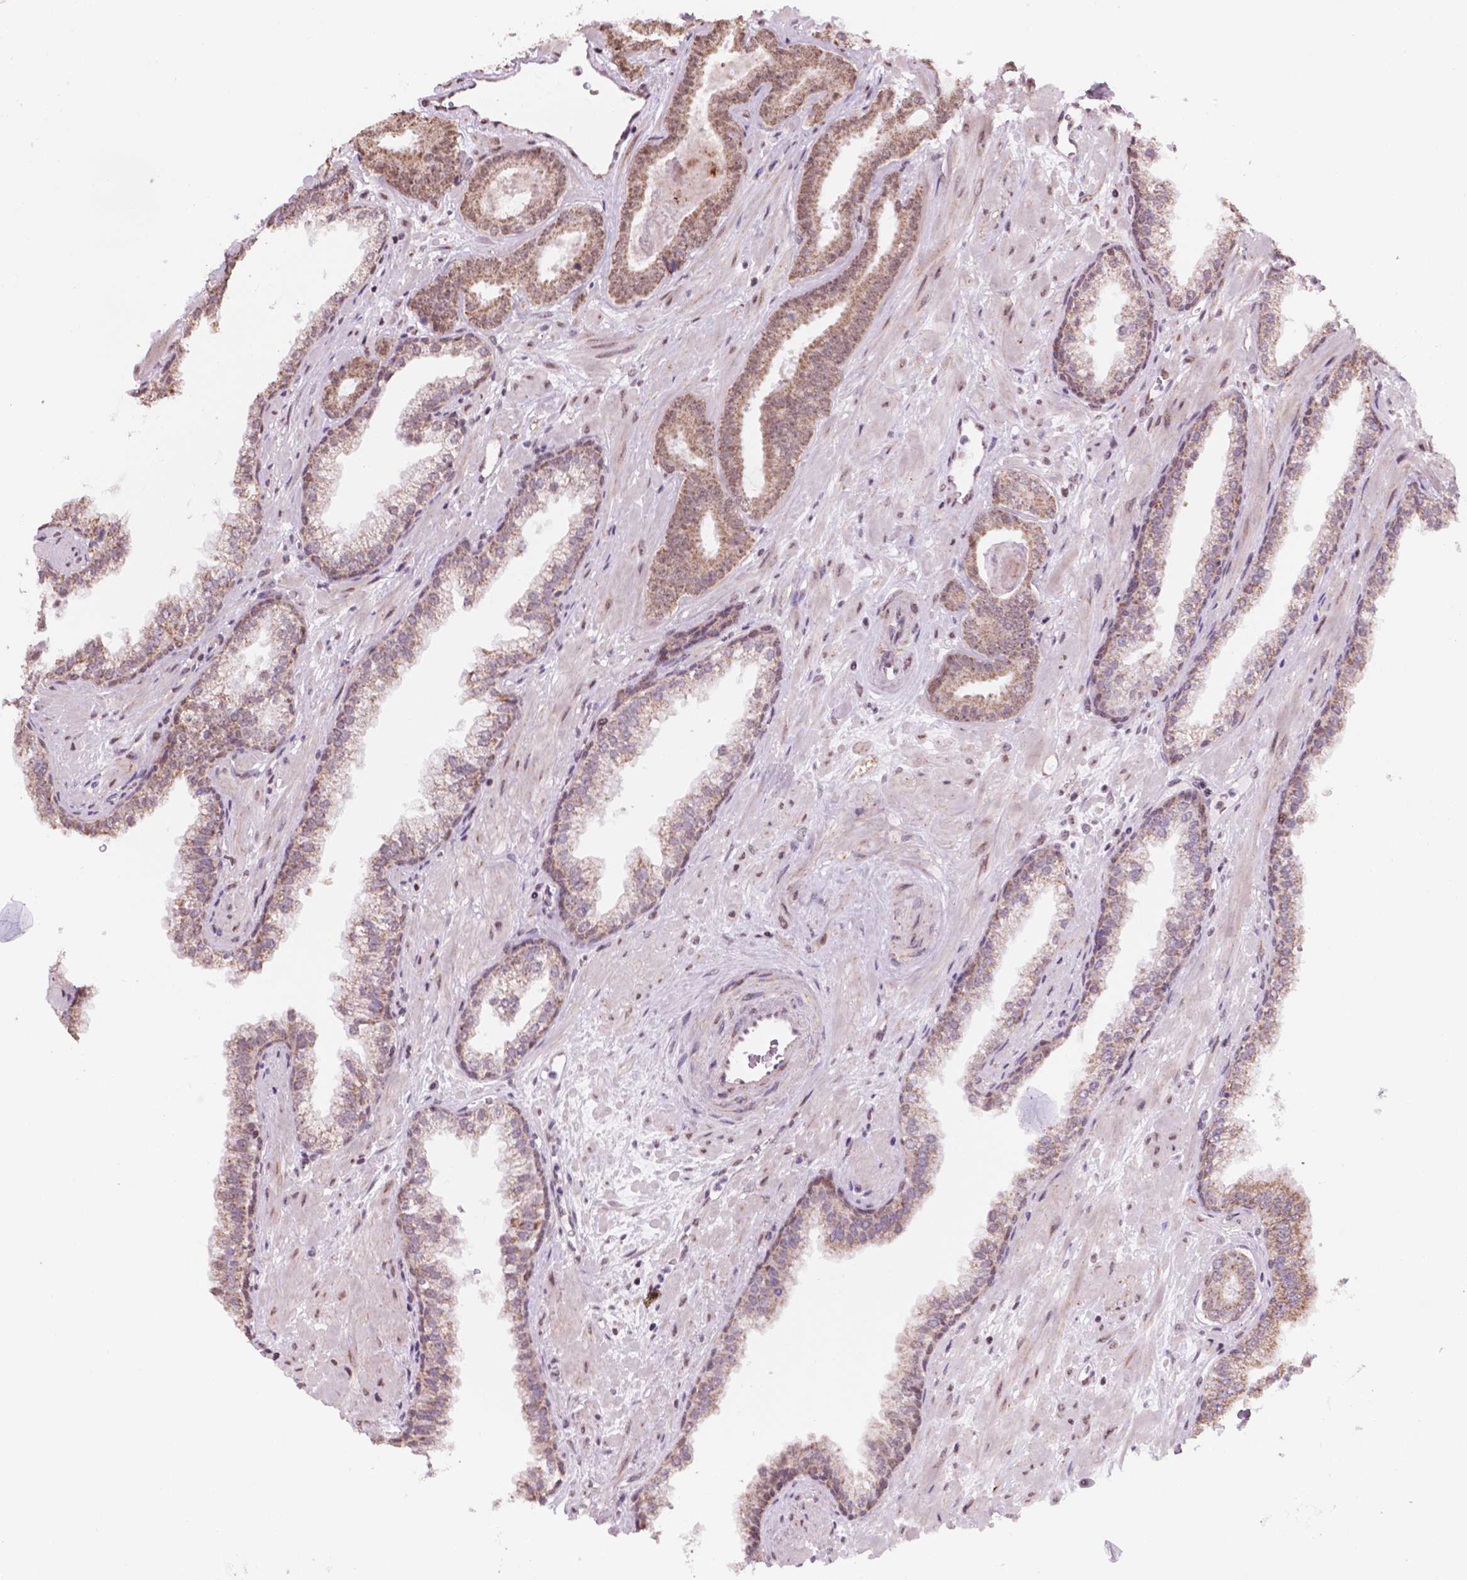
{"staining": {"intensity": "moderate", "quantity": ">75%", "location": "cytoplasmic/membranous"}, "tissue": "prostate cancer", "cell_type": "Tumor cells", "image_type": "cancer", "snomed": [{"axis": "morphology", "description": "Adenocarcinoma, Low grade"}, {"axis": "topography", "description": "Prostate"}], "caption": "Protein staining reveals moderate cytoplasmic/membranous expression in approximately >75% of tumor cells in prostate cancer (adenocarcinoma (low-grade)).", "gene": "NDUFA10", "patient": {"sex": "male", "age": 61}}